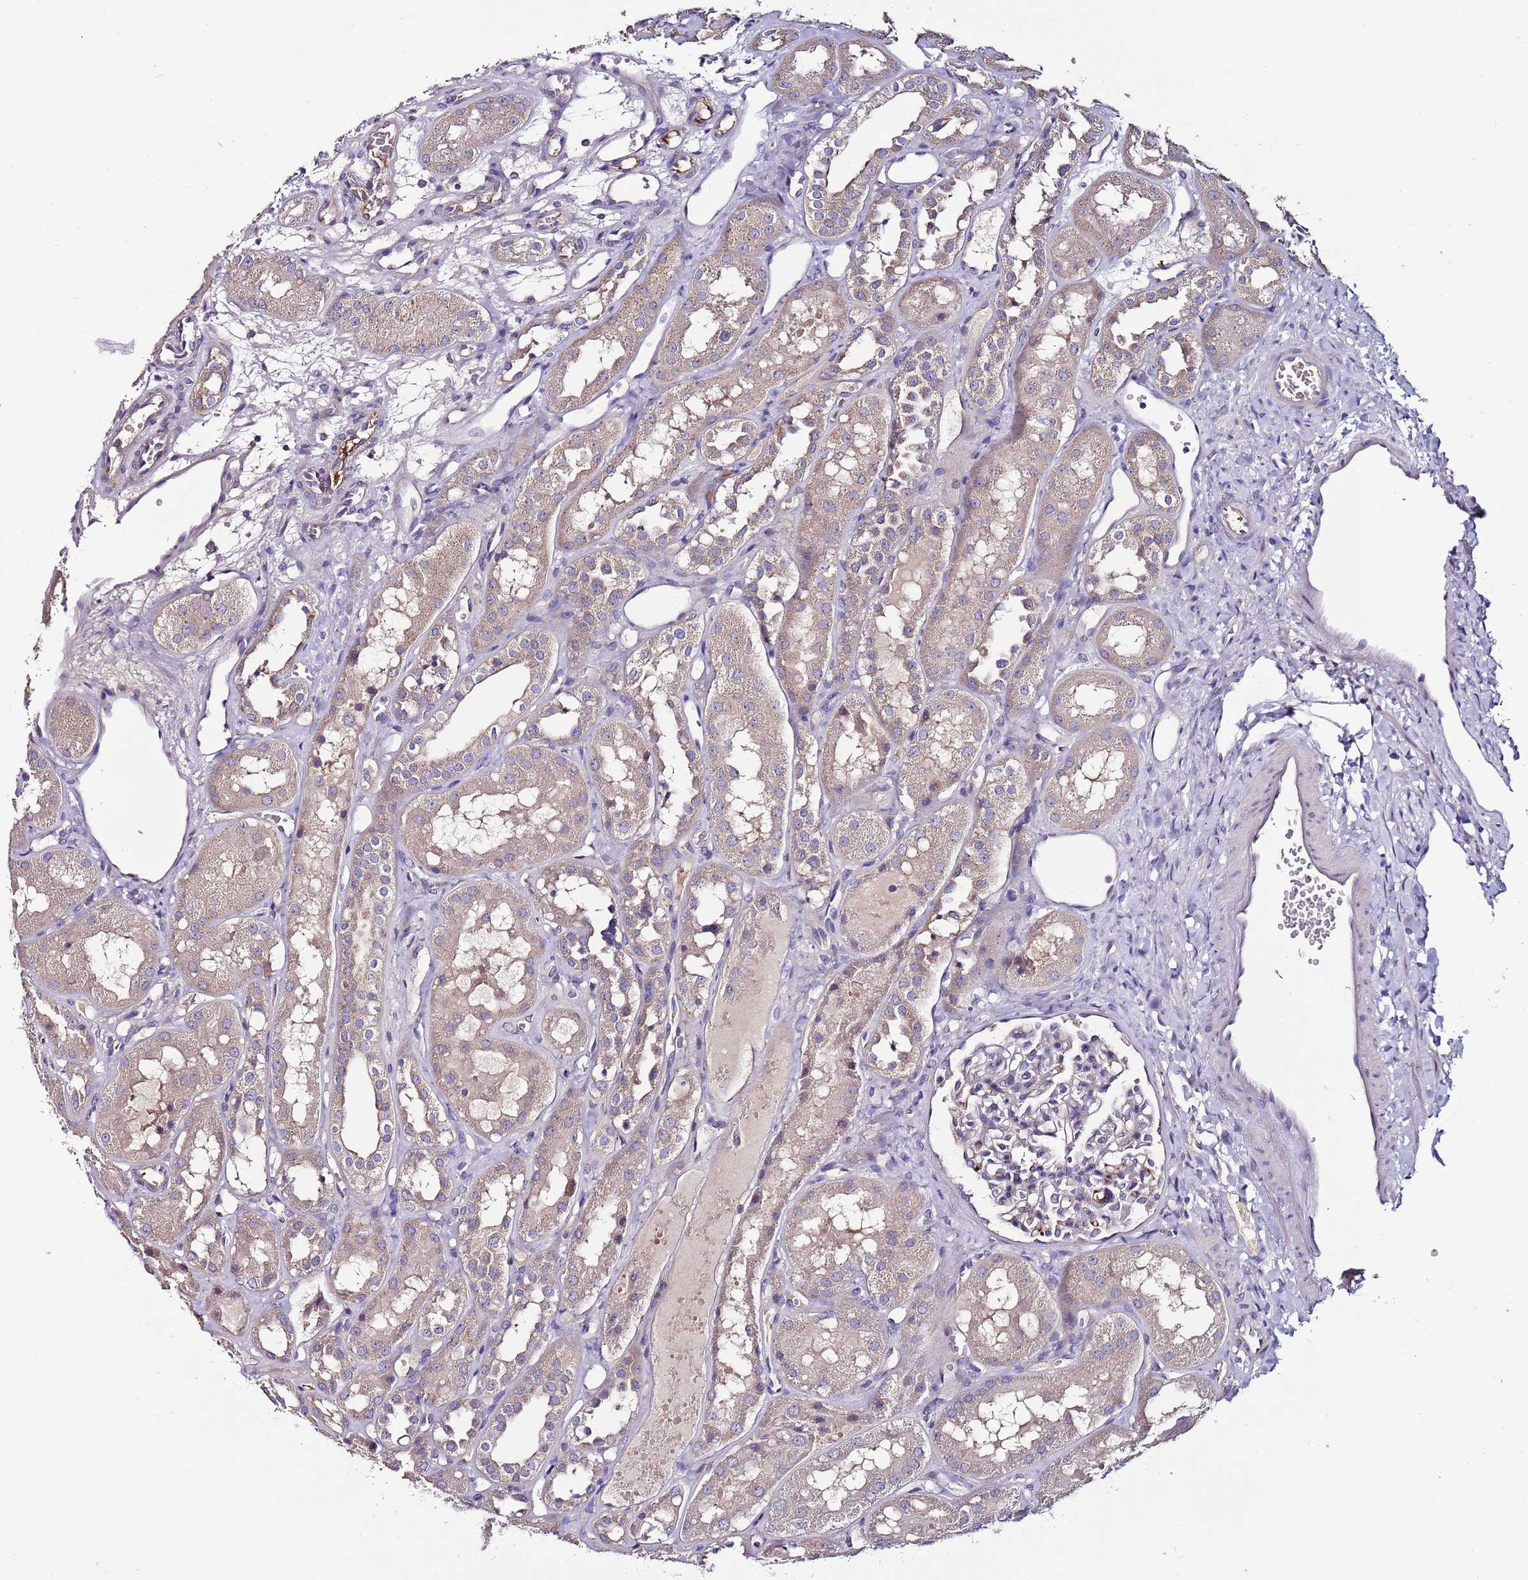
{"staining": {"intensity": "negative", "quantity": "none", "location": "none"}, "tissue": "kidney", "cell_type": "Cells in glomeruli", "image_type": "normal", "snomed": [{"axis": "morphology", "description": "Normal tissue, NOS"}, {"axis": "topography", "description": "Kidney"}], "caption": "This is an IHC photomicrograph of benign kidney. There is no staining in cells in glomeruli.", "gene": "FAM20A", "patient": {"sex": "male", "age": 16}}